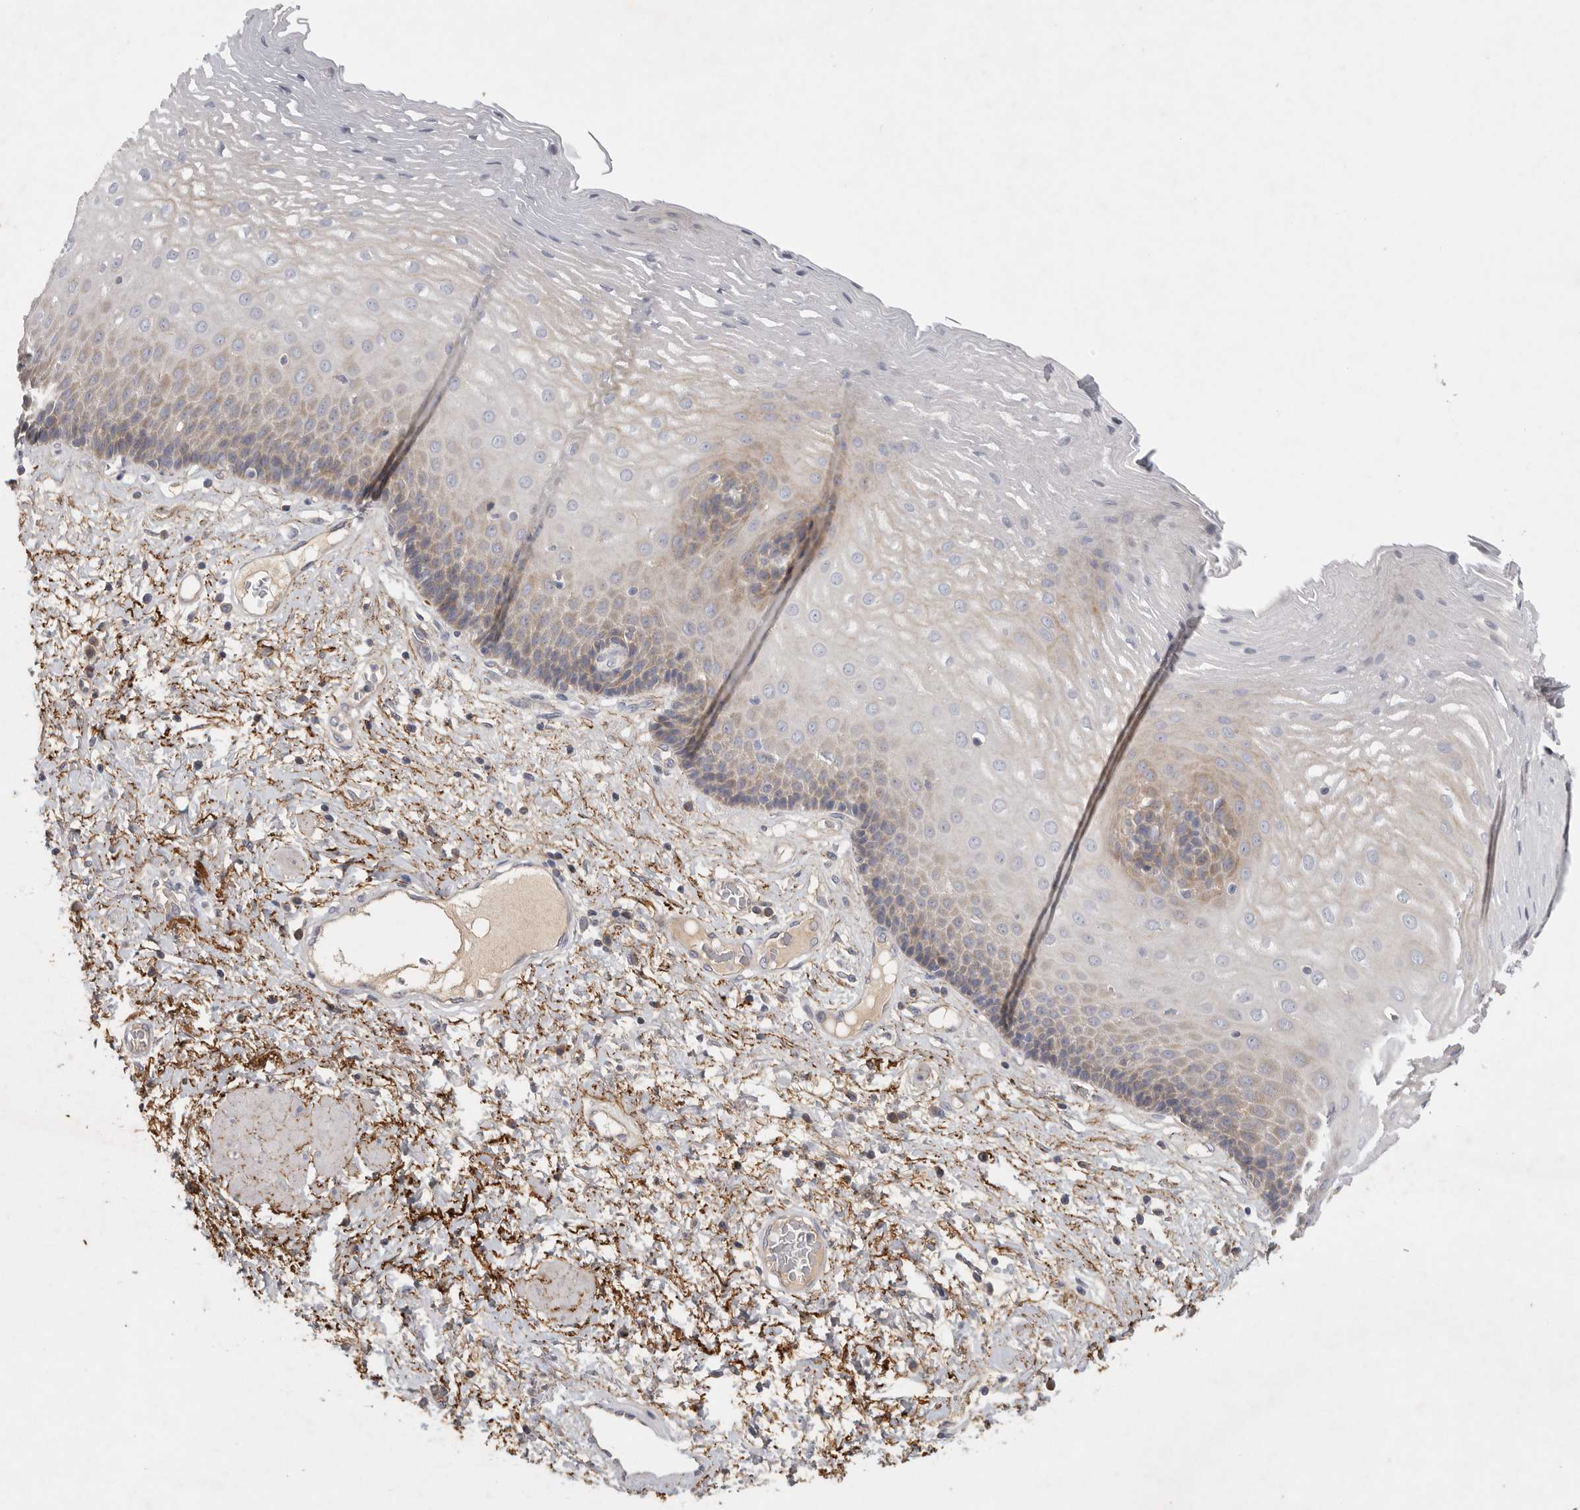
{"staining": {"intensity": "moderate", "quantity": "25%-75%", "location": "cytoplasmic/membranous"}, "tissue": "esophagus", "cell_type": "Squamous epithelial cells", "image_type": "normal", "snomed": [{"axis": "morphology", "description": "Normal tissue, NOS"}, {"axis": "morphology", "description": "Adenocarcinoma, NOS"}, {"axis": "topography", "description": "Esophagus"}], "caption": "DAB (3,3'-diaminobenzidine) immunohistochemical staining of normal esophagus reveals moderate cytoplasmic/membranous protein positivity in approximately 25%-75% of squamous epithelial cells. (IHC, brightfield microscopy, high magnification).", "gene": "CFAP298", "patient": {"sex": "male", "age": 62}}